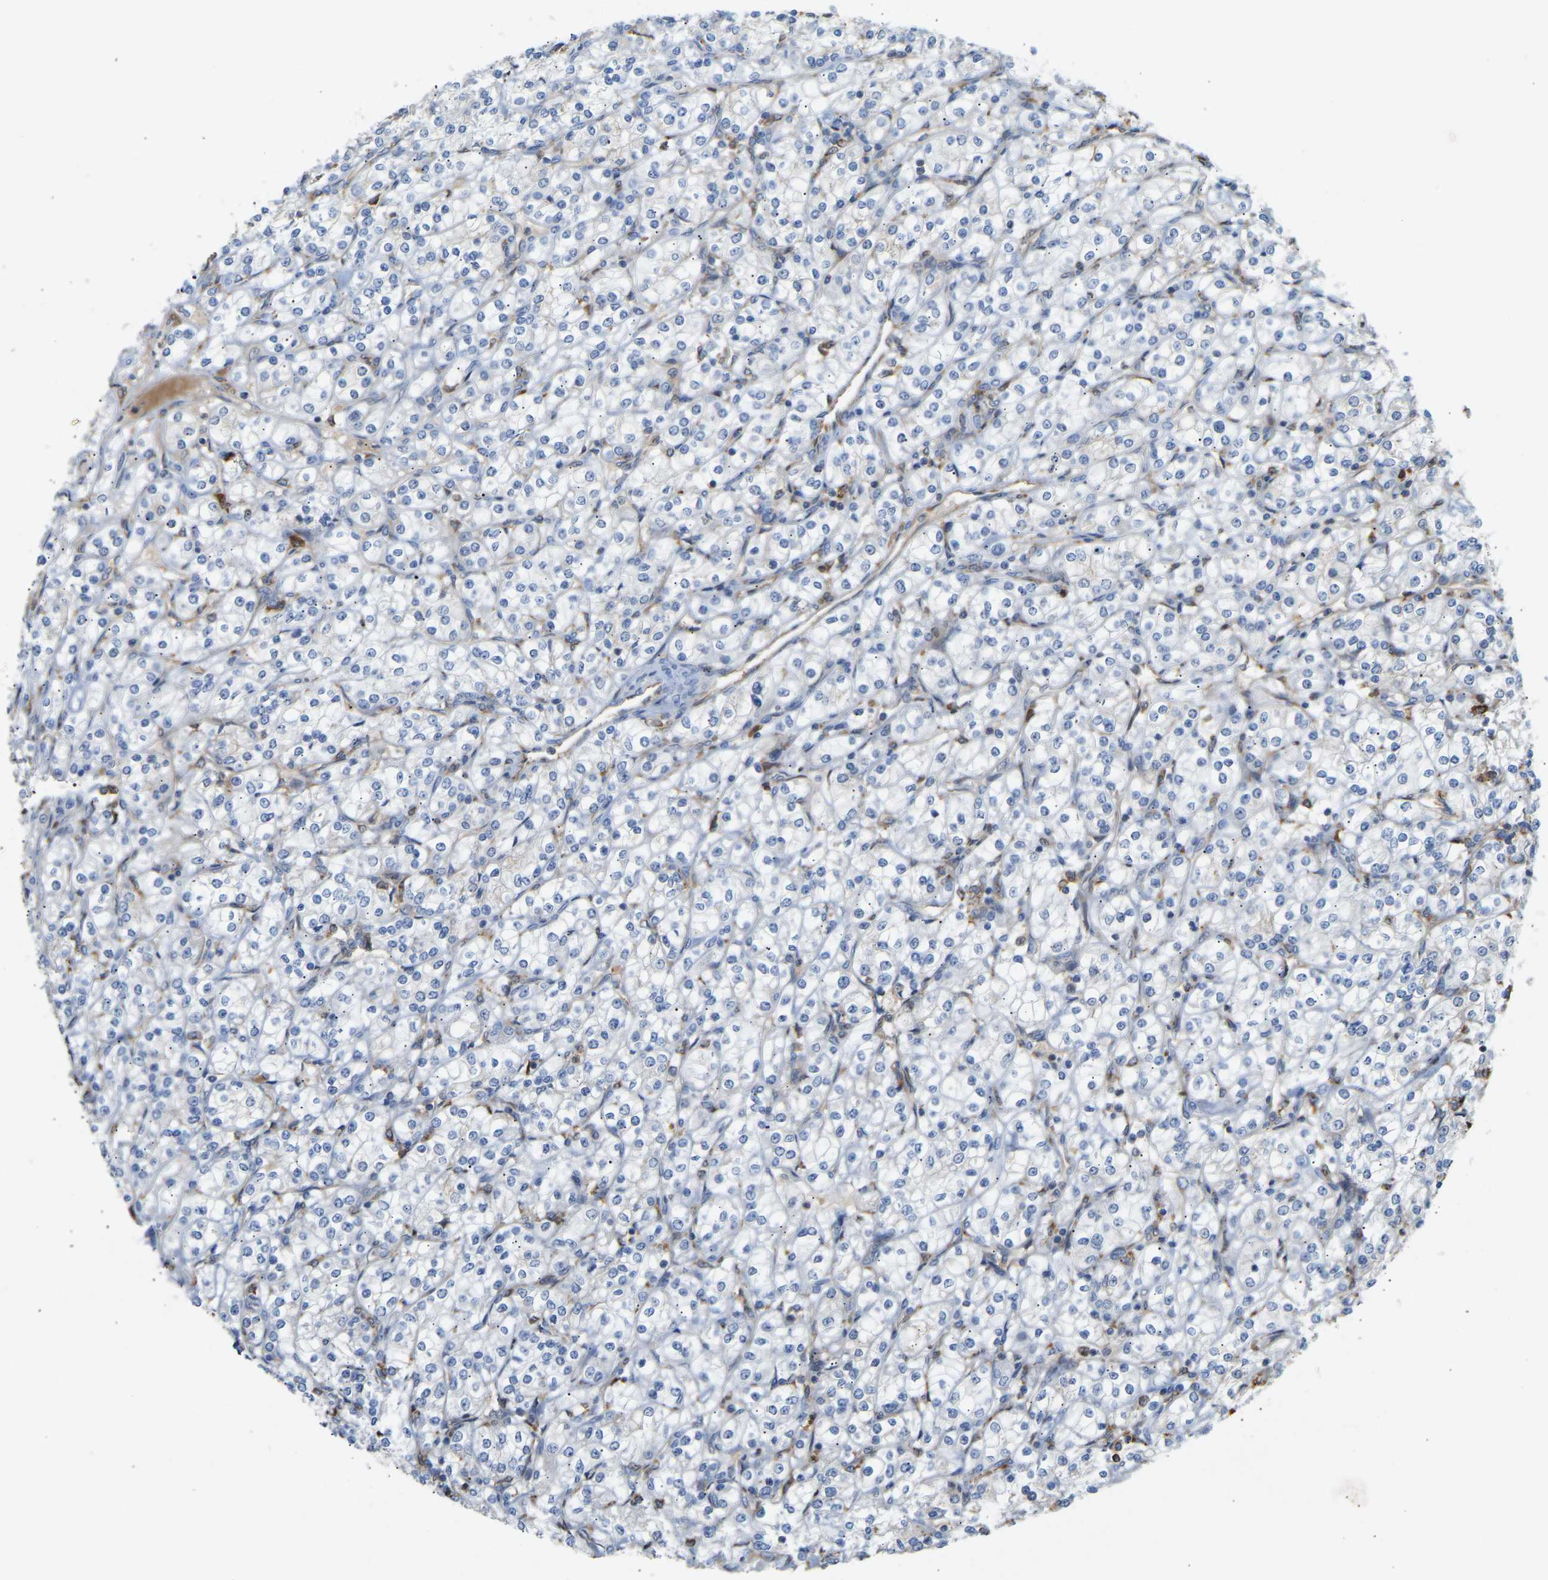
{"staining": {"intensity": "negative", "quantity": "none", "location": "none"}, "tissue": "renal cancer", "cell_type": "Tumor cells", "image_type": "cancer", "snomed": [{"axis": "morphology", "description": "Adenocarcinoma, NOS"}, {"axis": "topography", "description": "Kidney"}], "caption": "Protein analysis of renal adenocarcinoma displays no significant positivity in tumor cells.", "gene": "PLCG2", "patient": {"sex": "male", "age": 77}}